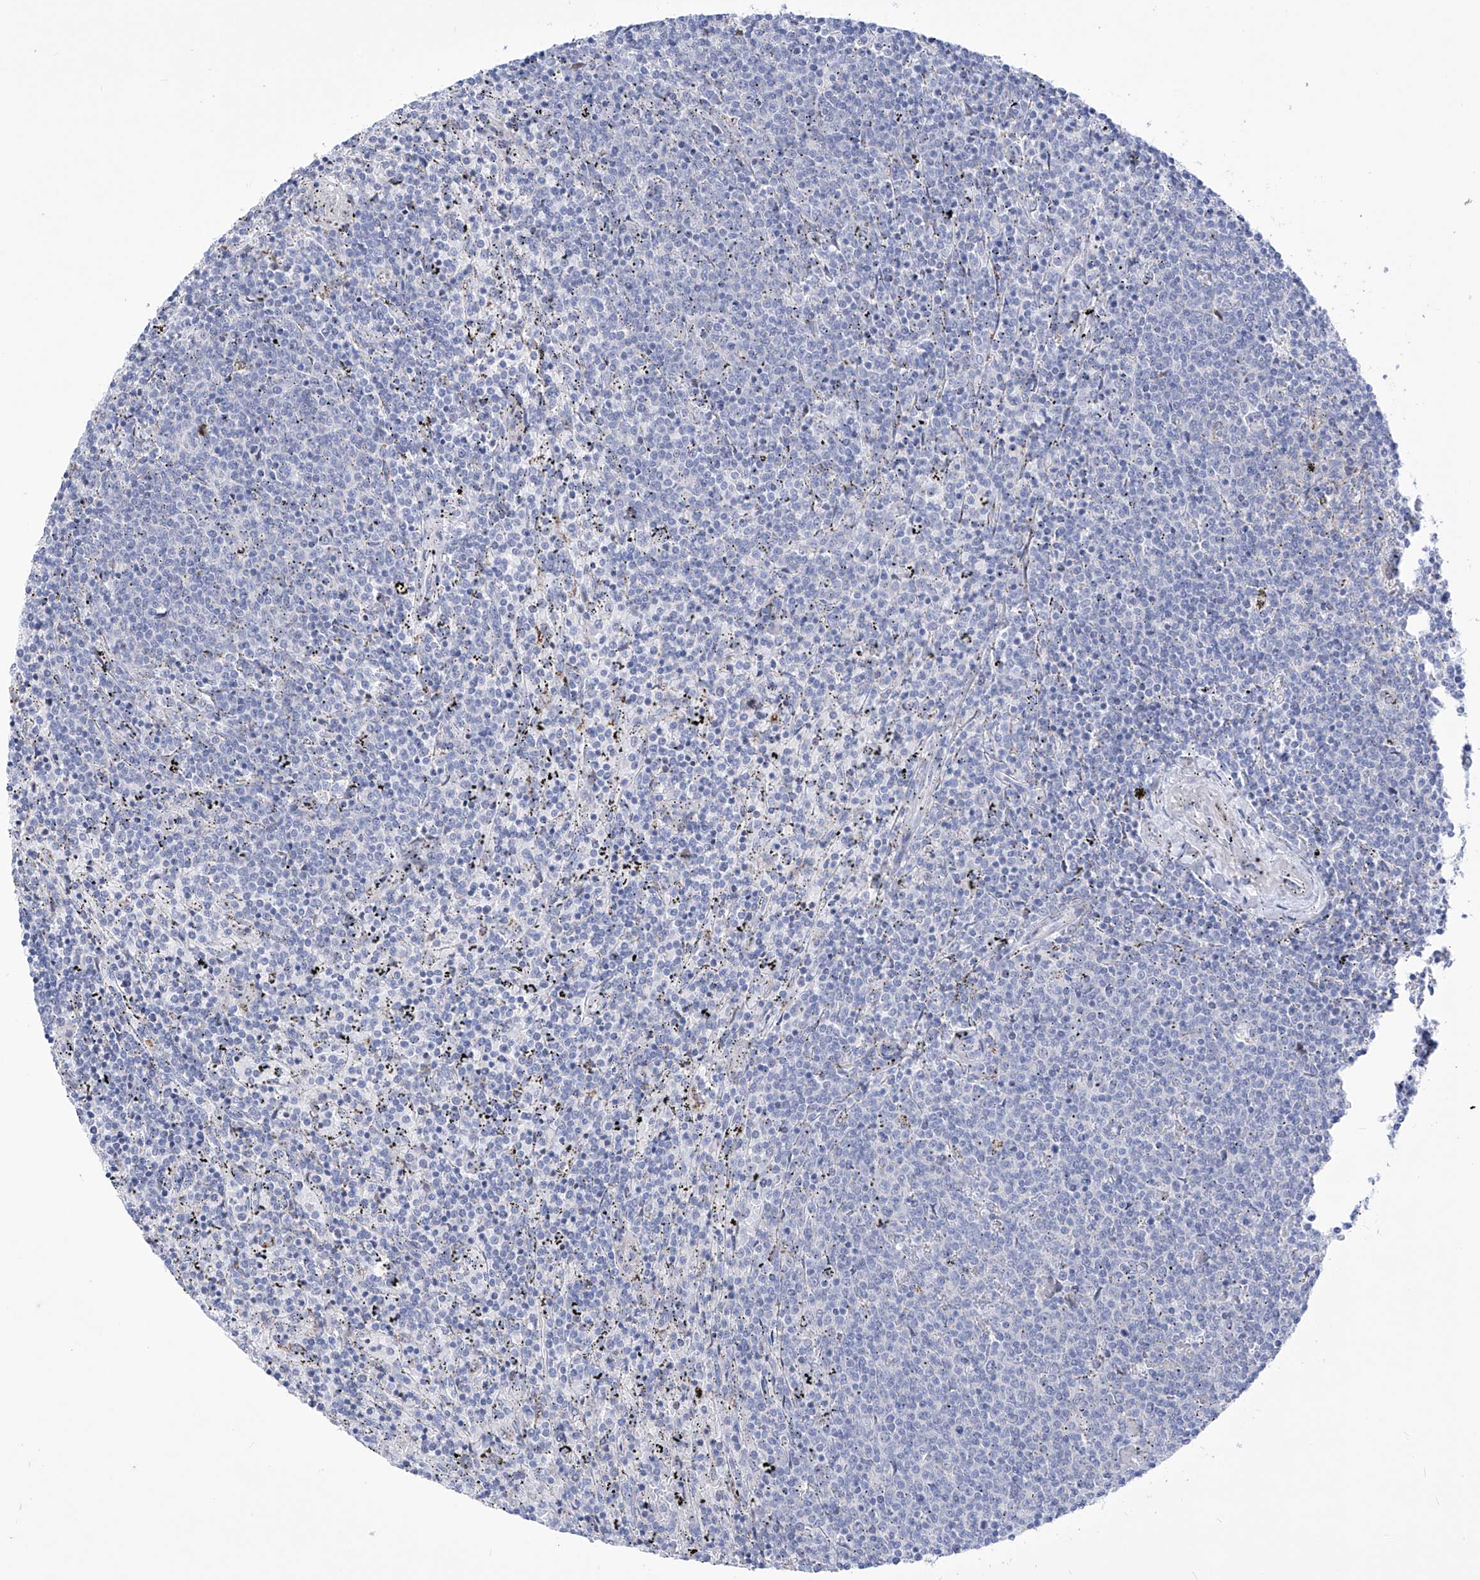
{"staining": {"intensity": "negative", "quantity": "none", "location": "none"}, "tissue": "lymphoma", "cell_type": "Tumor cells", "image_type": "cancer", "snomed": [{"axis": "morphology", "description": "Malignant lymphoma, non-Hodgkin's type, Low grade"}, {"axis": "topography", "description": "Spleen"}], "caption": "High magnification brightfield microscopy of malignant lymphoma, non-Hodgkin's type (low-grade) stained with DAB (brown) and counterstained with hematoxylin (blue): tumor cells show no significant staining. Brightfield microscopy of immunohistochemistry (IHC) stained with DAB (brown) and hematoxylin (blue), captured at high magnification.", "gene": "C1orf87", "patient": {"sex": "female", "age": 50}}